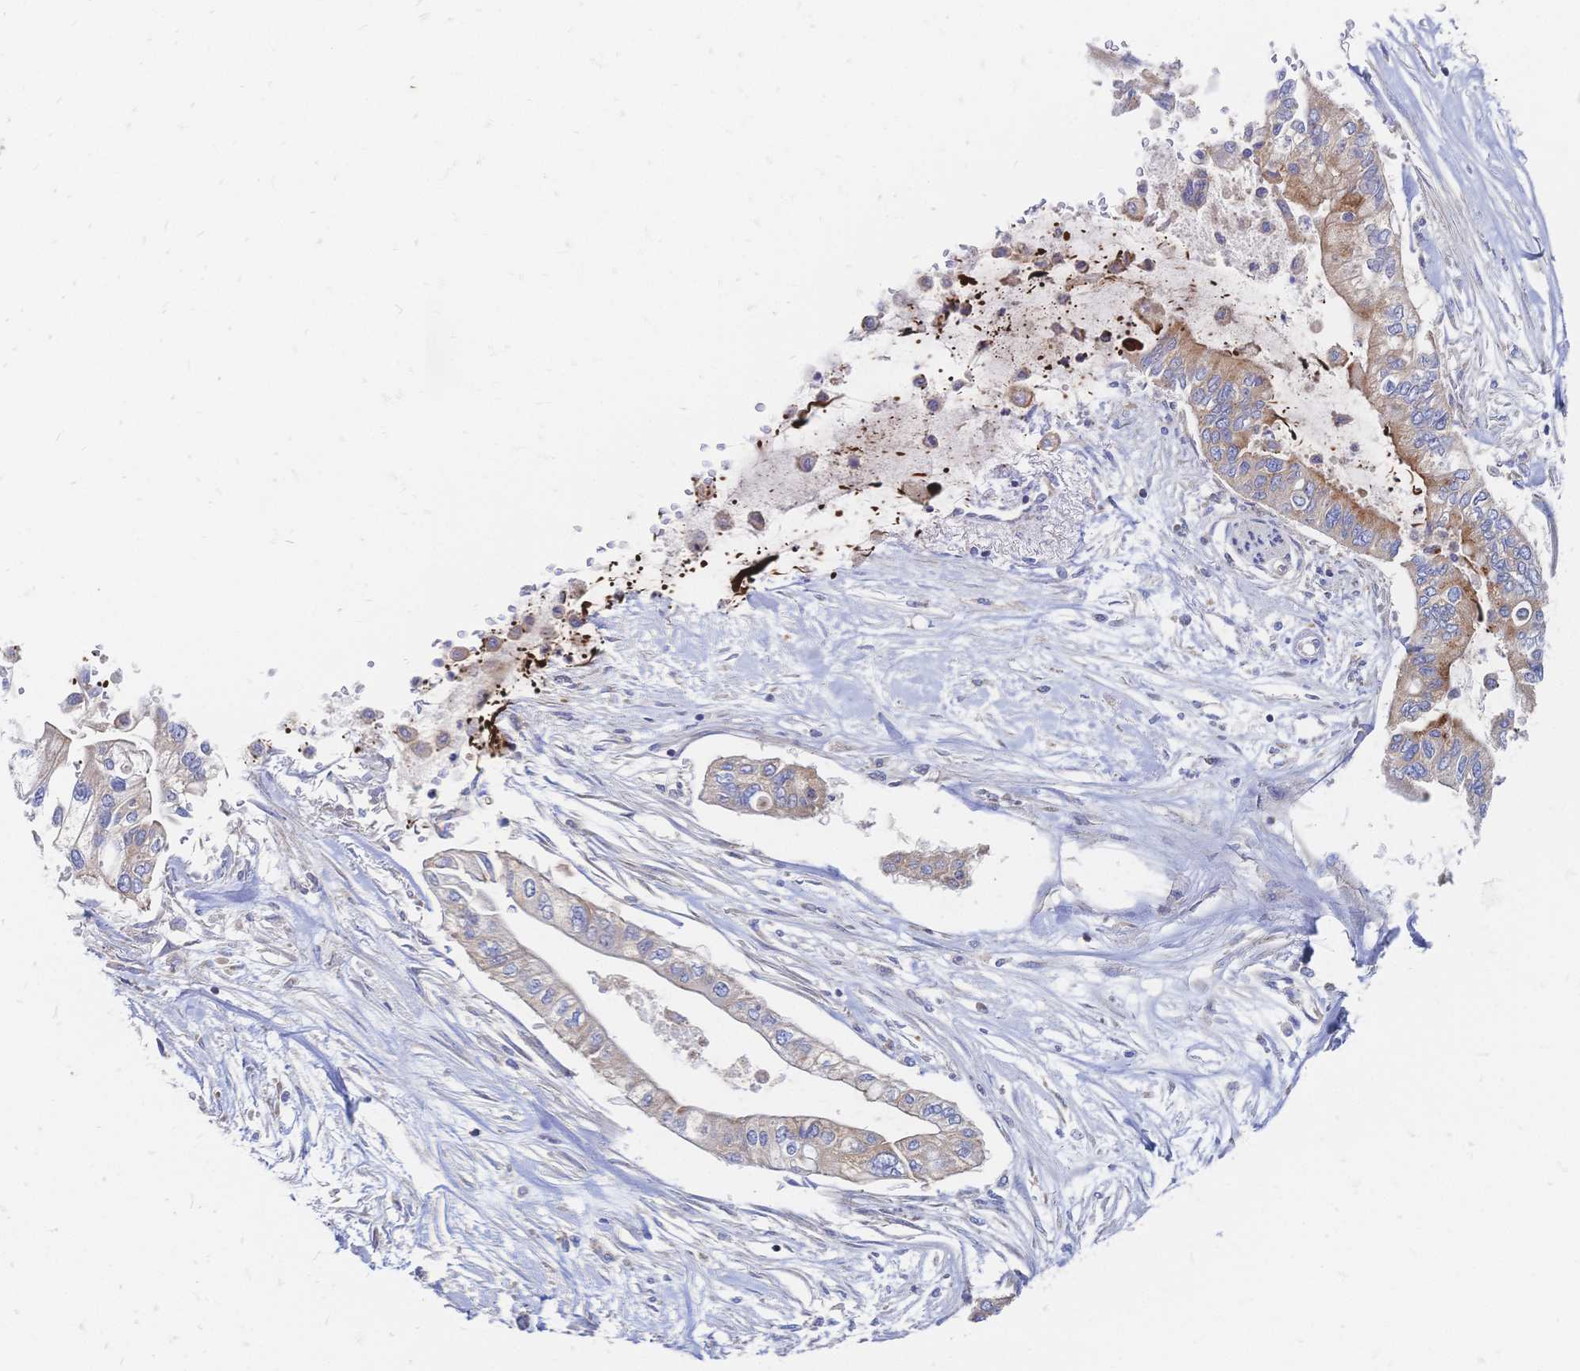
{"staining": {"intensity": "moderate", "quantity": "<25%", "location": "cytoplasmic/membranous"}, "tissue": "pancreatic cancer", "cell_type": "Tumor cells", "image_type": "cancer", "snomed": [{"axis": "morphology", "description": "Adenocarcinoma, NOS"}, {"axis": "topography", "description": "Pancreas"}], "caption": "Protein staining of pancreatic cancer (adenocarcinoma) tissue shows moderate cytoplasmic/membranous expression in about <25% of tumor cells. The protein is stained brown, and the nuclei are stained in blue (DAB IHC with brightfield microscopy, high magnification).", "gene": "SORBS1", "patient": {"sex": "female", "age": 77}}